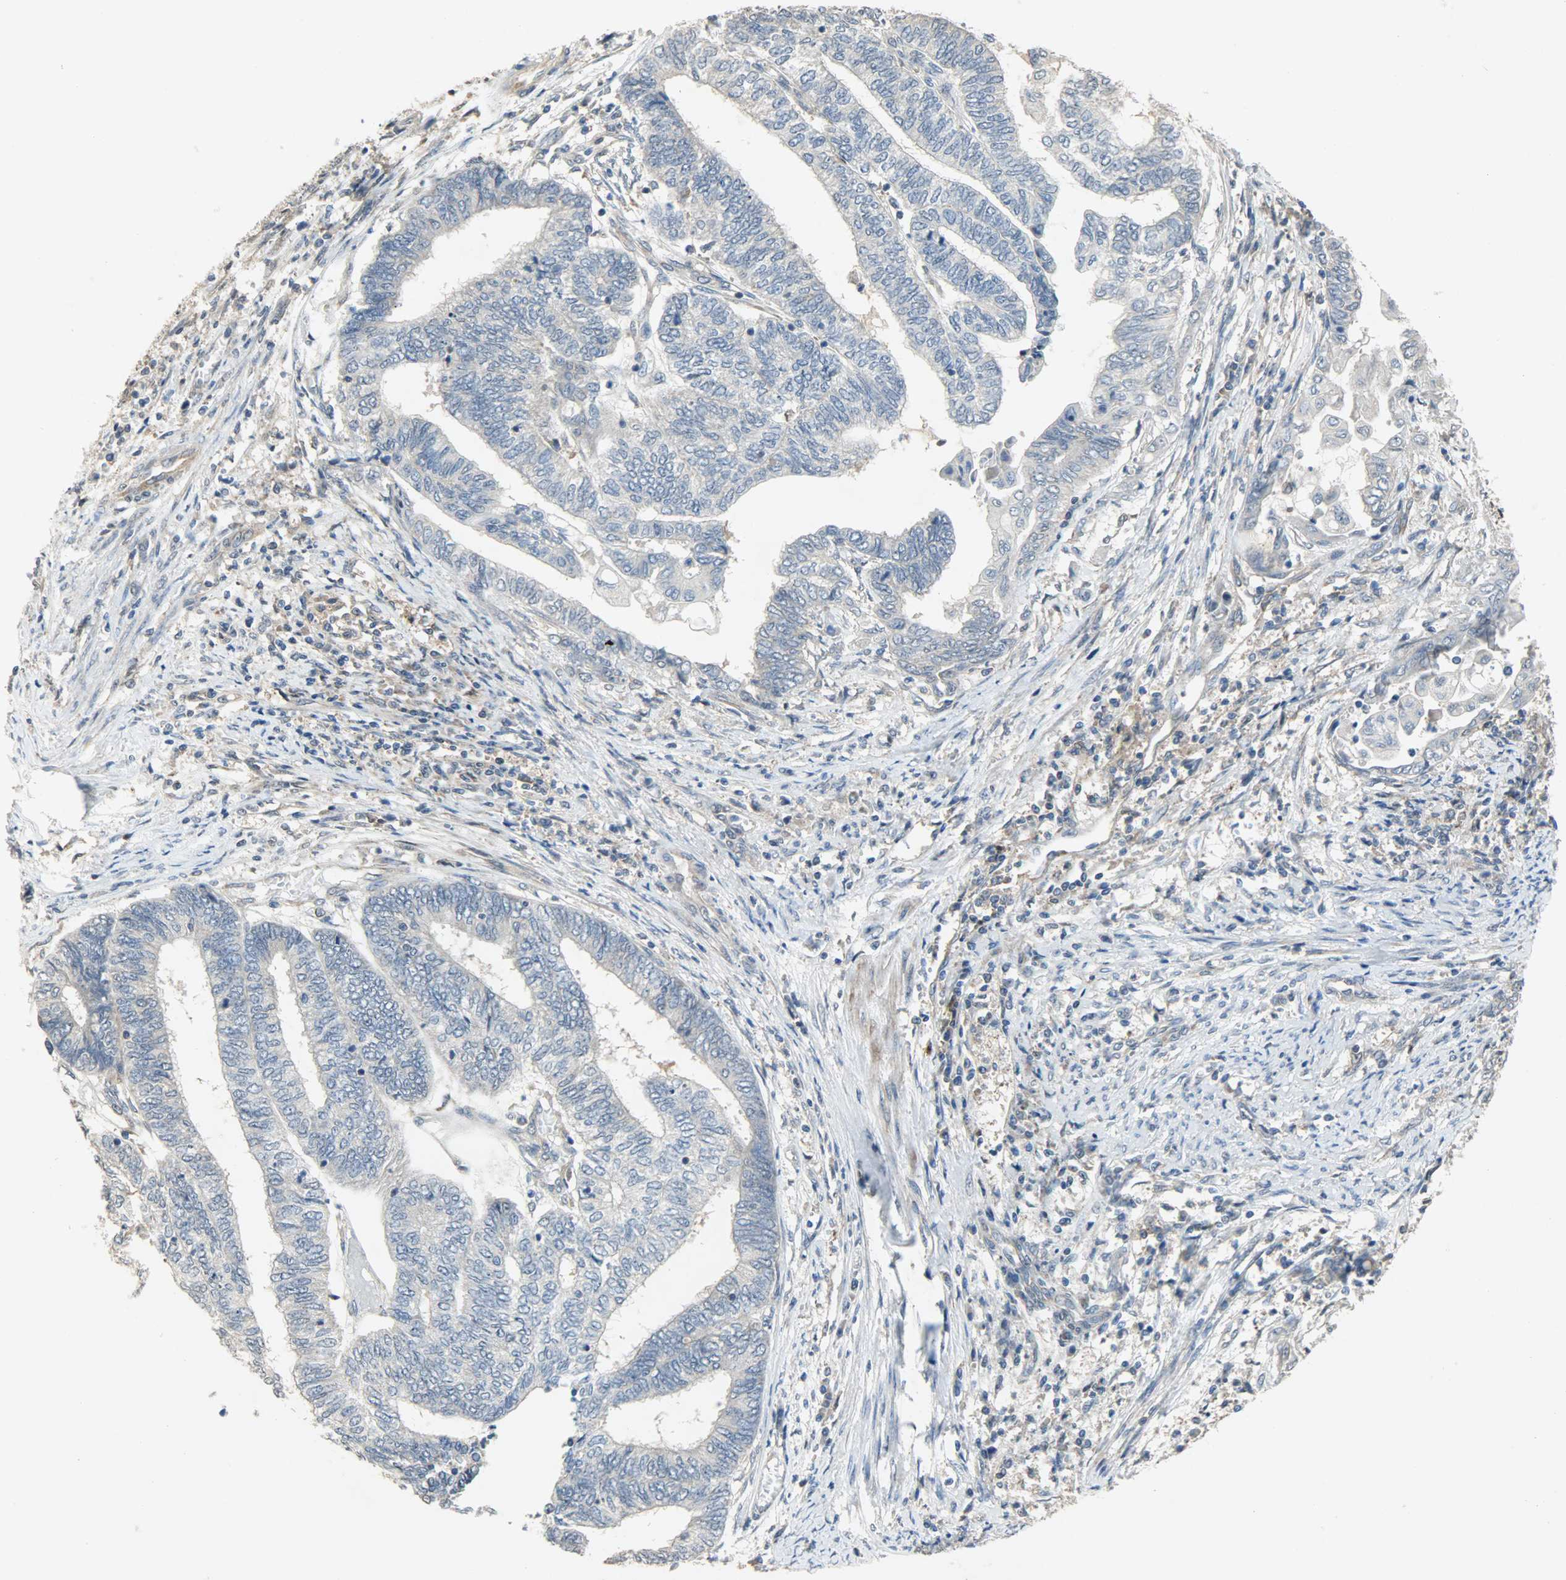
{"staining": {"intensity": "negative", "quantity": "none", "location": "none"}, "tissue": "endometrial cancer", "cell_type": "Tumor cells", "image_type": "cancer", "snomed": [{"axis": "morphology", "description": "Adenocarcinoma, NOS"}, {"axis": "topography", "description": "Uterus"}, {"axis": "topography", "description": "Endometrium"}], "caption": "There is no significant expression in tumor cells of endometrial cancer (adenocarcinoma).", "gene": "TRIM21", "patient": {"sex": "female", "age": 70}}